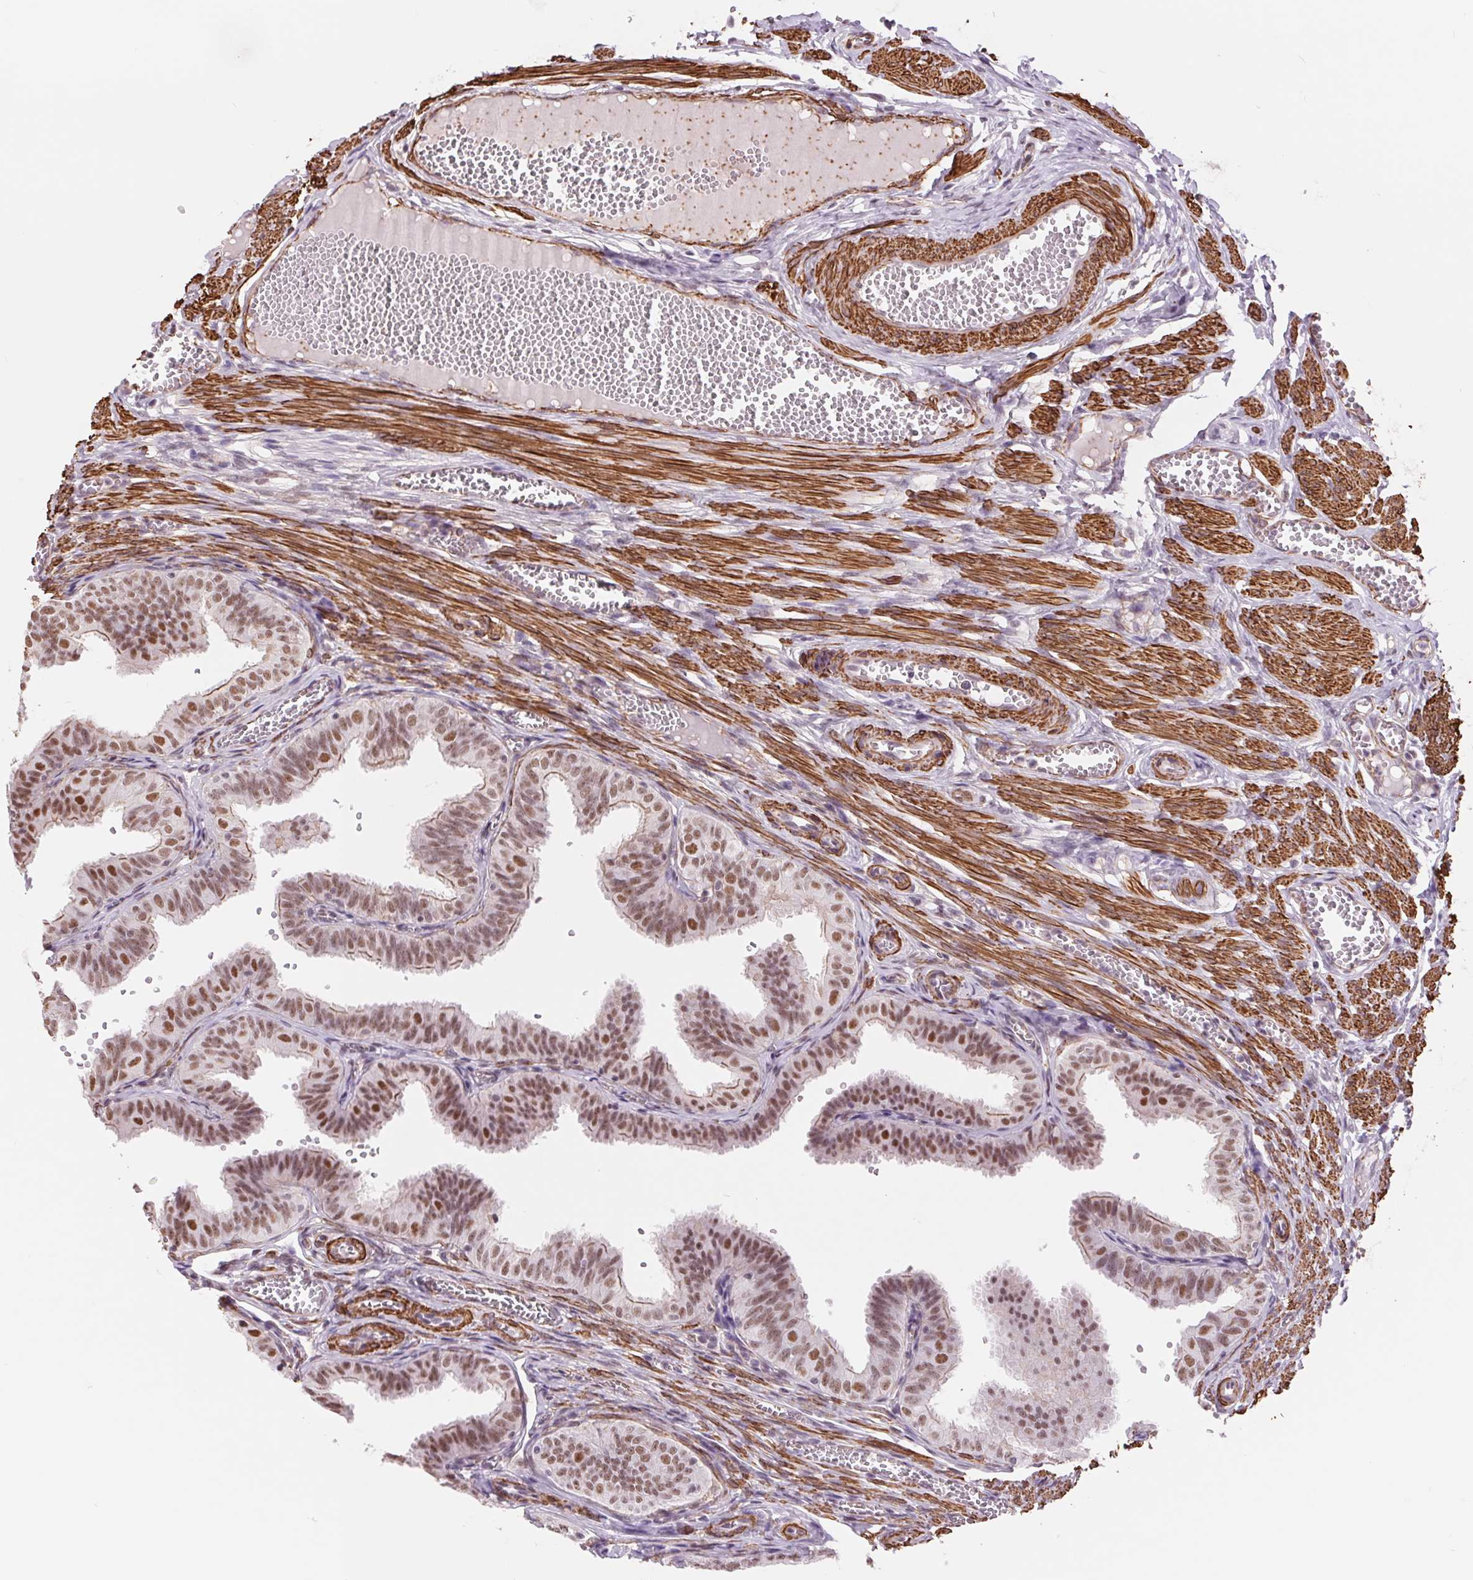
{"staining": {"intensity": "moderate", "quantity": ">75%", "location": "cytoplasmic/membranous,nuclear"}, "tissue": "fallopian tube", "cell_type": "Glandular cells", "image_type": "normal", "snomed": [{"axis": "morphology", "description": "Normal tissue, NOS"}, {"axis": "topography", "description": "Fallopian tube"}], "caption": "Protein staining reveals moderate cytoplasmic/membranous,nuclear staining in approximately >75% of glandular cells in unremarkable fallopian tube.", "gene": "BCAT1", "patient": {"sex": "female", "age": 25}}